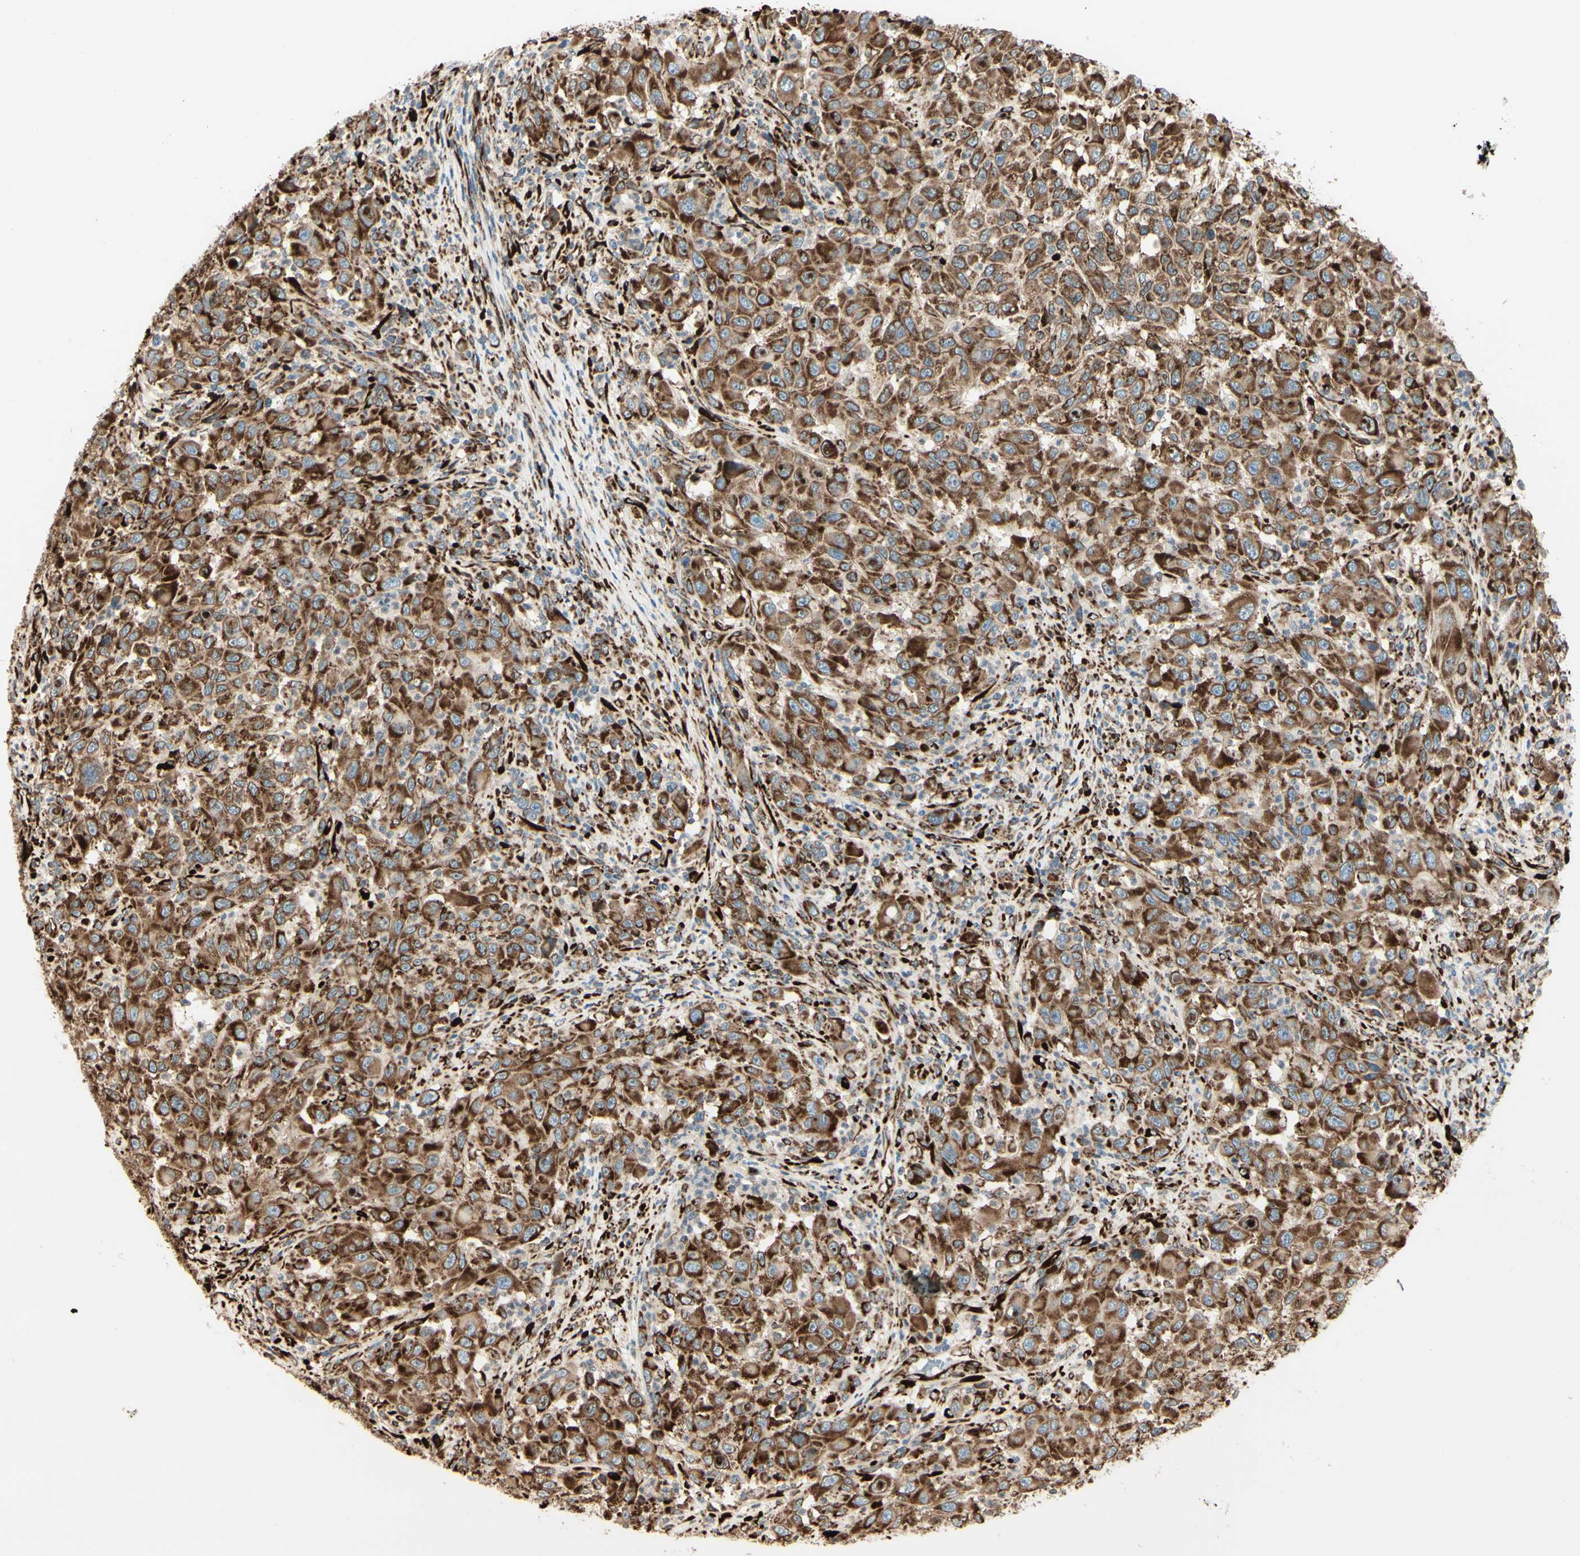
{"staining": {"intensity": "strong", "quantity": ">75%", "location": "cytoplasmic/membranous"}, "tissue": "melanoma", "cell_type": "Tumor cells", "image_type": "cancer", "snomed": [{"axis": "morphology", "description": "Malignant melanoma, Metastatic site"}, {"axis": "topography", "description": "Lymph node"}], "caption": "Melanoma was stained to show a protein in brown. There is high levels of strong cytoplasmic/membranous positivity in approximately >75% of tumor cells.", "gene": "RRBP1", "patient": {"sex": "male", "age": 61}}